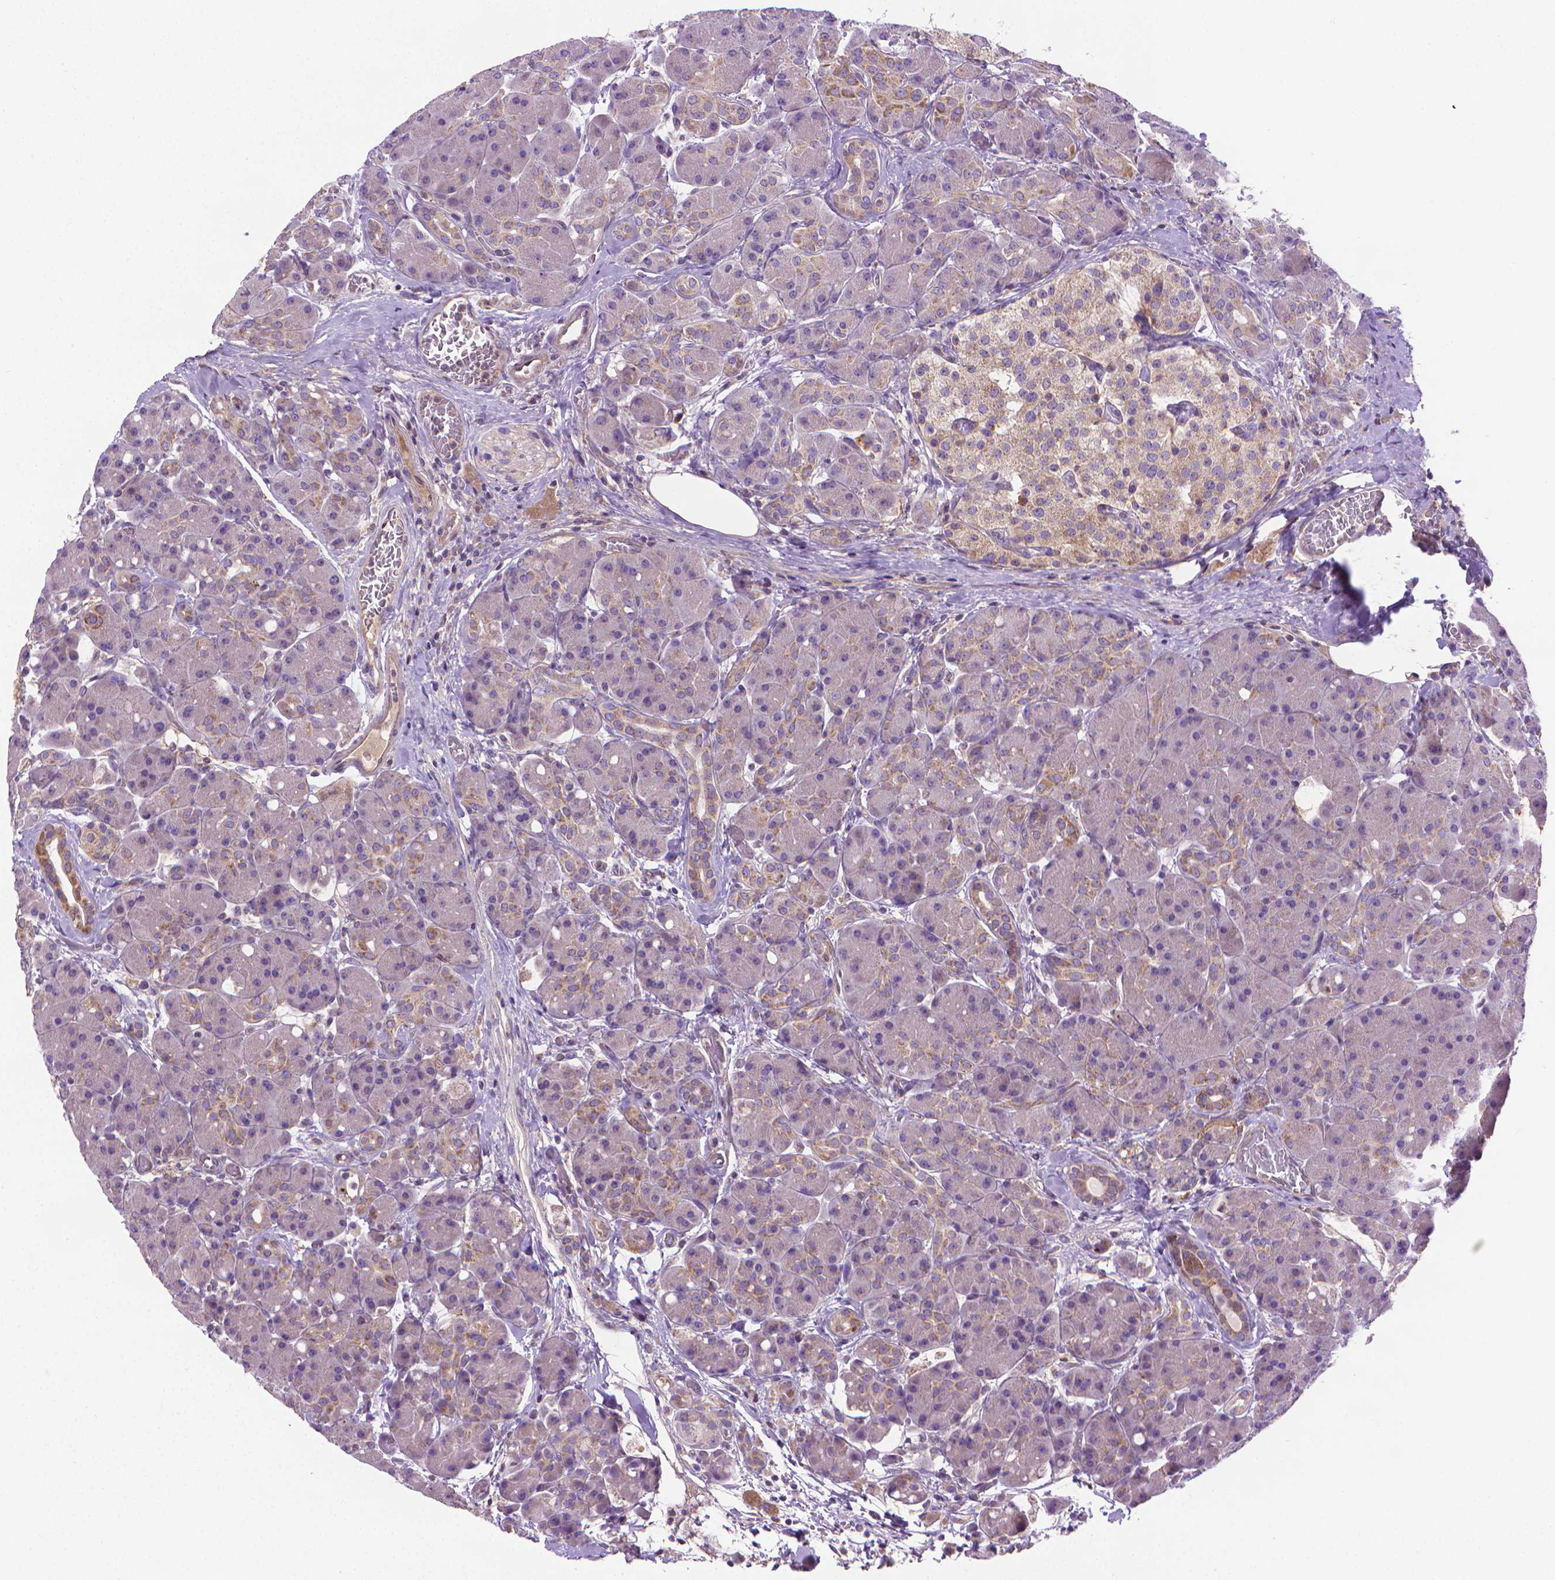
{"staining": {"intensity": "weak", "quantity": "<25%", "location": "cytoplasmic/membranous"}, "tissue": "pancreas", "cell_type": "Exocrine glandular cells", "image_type": "normal", "snomed": [{"axis": "morphology", "description": "Normal tissue, NOS"}, {"axis": "topography", "description": "Pancreas"}], "caption": "IHC photomicrograph of normal pancreas: pancreas stained with DAB demonstrates no significant protein positivity in exocrine glandular cells.", "gene": "SLC51B", "patient": {"sex": "male", "age": 55}}